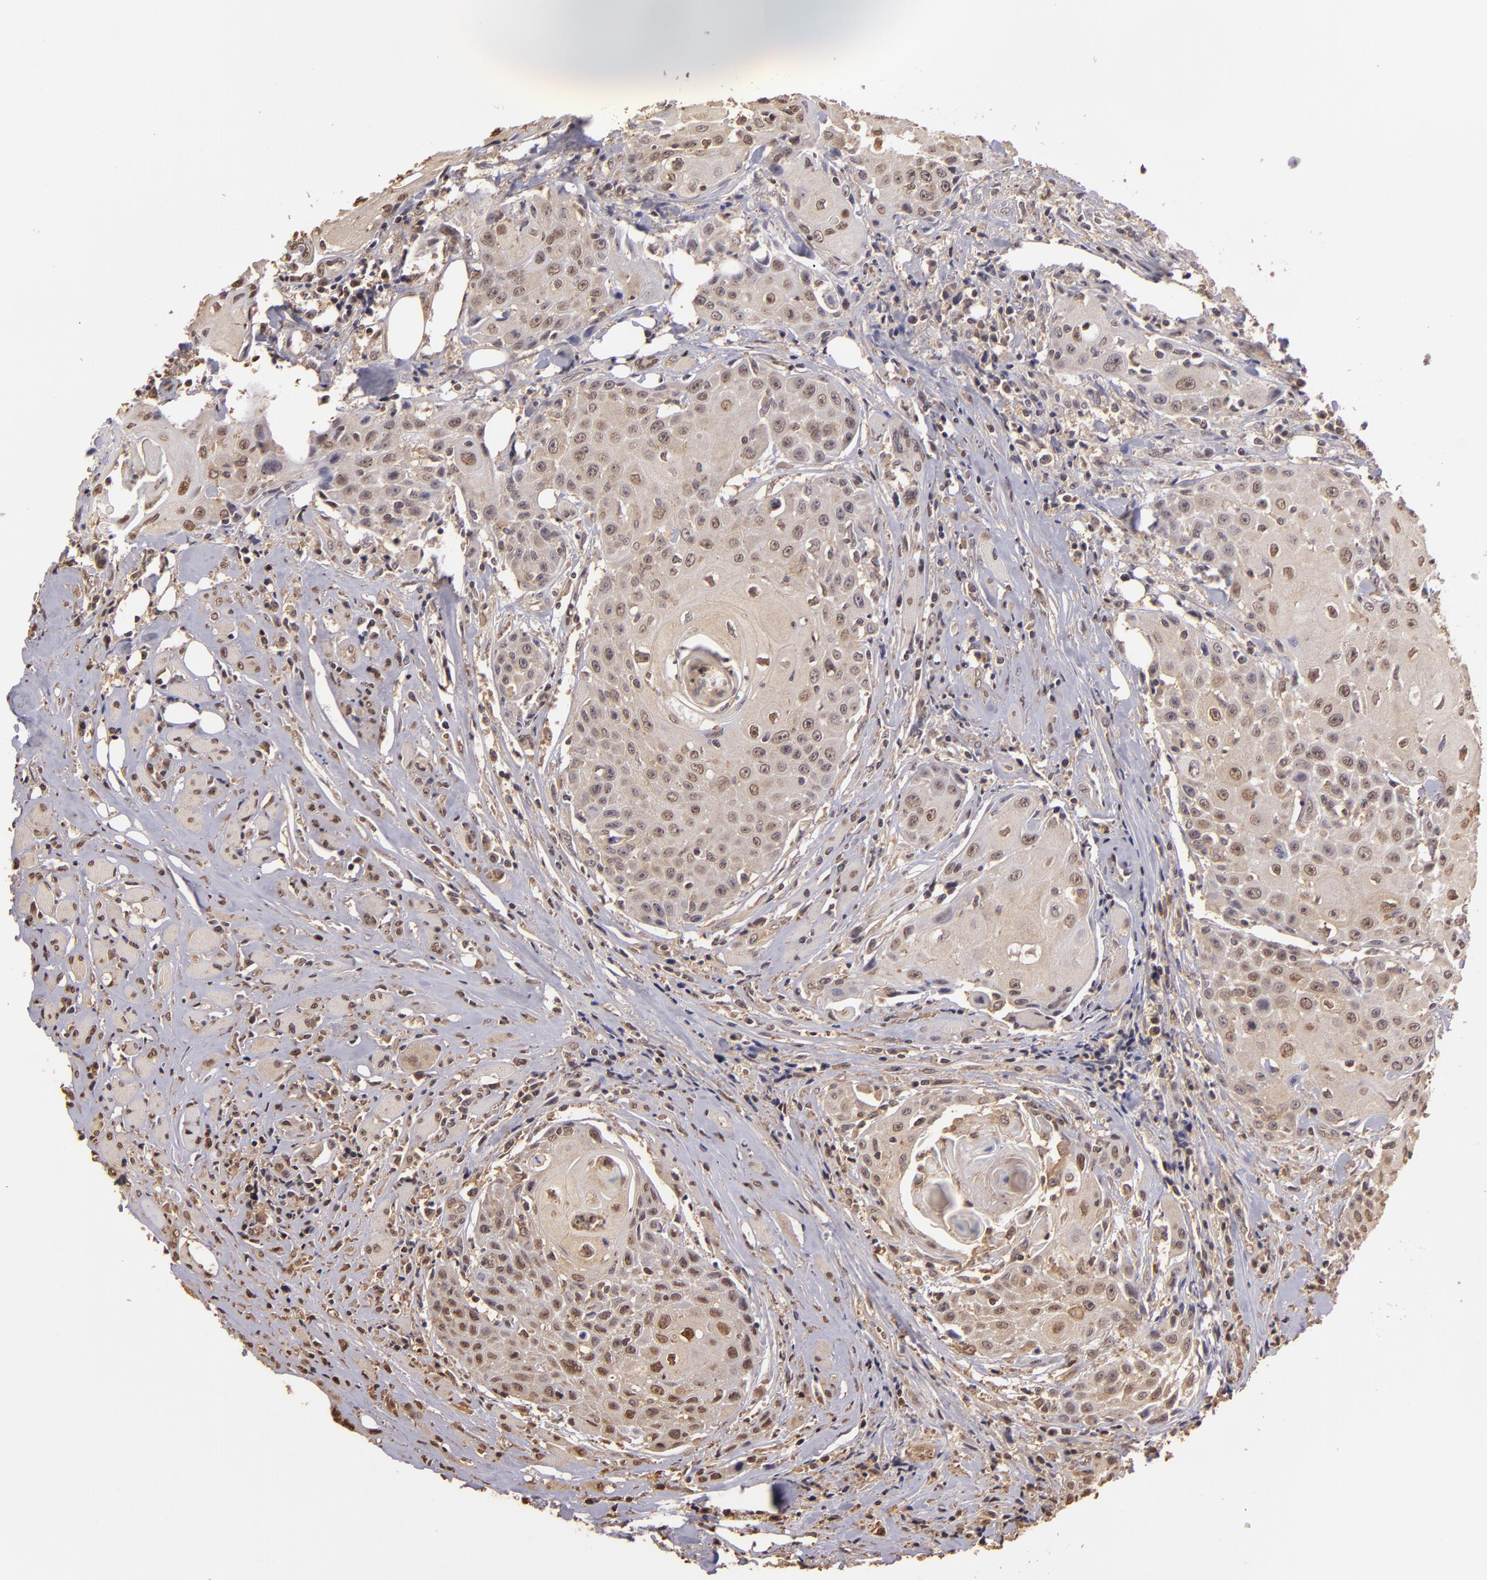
{"staining": {"intensity": "weak", "quantity": ">75%", "location": "cytoplasmic/membranous"}, "tissue": "head and neck cancer", "cell_type": "Tumor cells", "image_type": "cancer", "snomed": [{"axis": "morphology", "description": "Squamous cell carcinoma, NOS"}, {"axis": "topography", "description": "Oral tissue"}, {"axis": "topography", "description": "Head-Neck"}], "caption": "Protein staining by immunohistochemistry (IHC) shows weak cytoplasmic/membranous staining in approximately >75% of tumor cells in head and neck squamous cell carcinoma.", "gene": "ARPC2", "patient": {"sex": "female", "age": 82}}